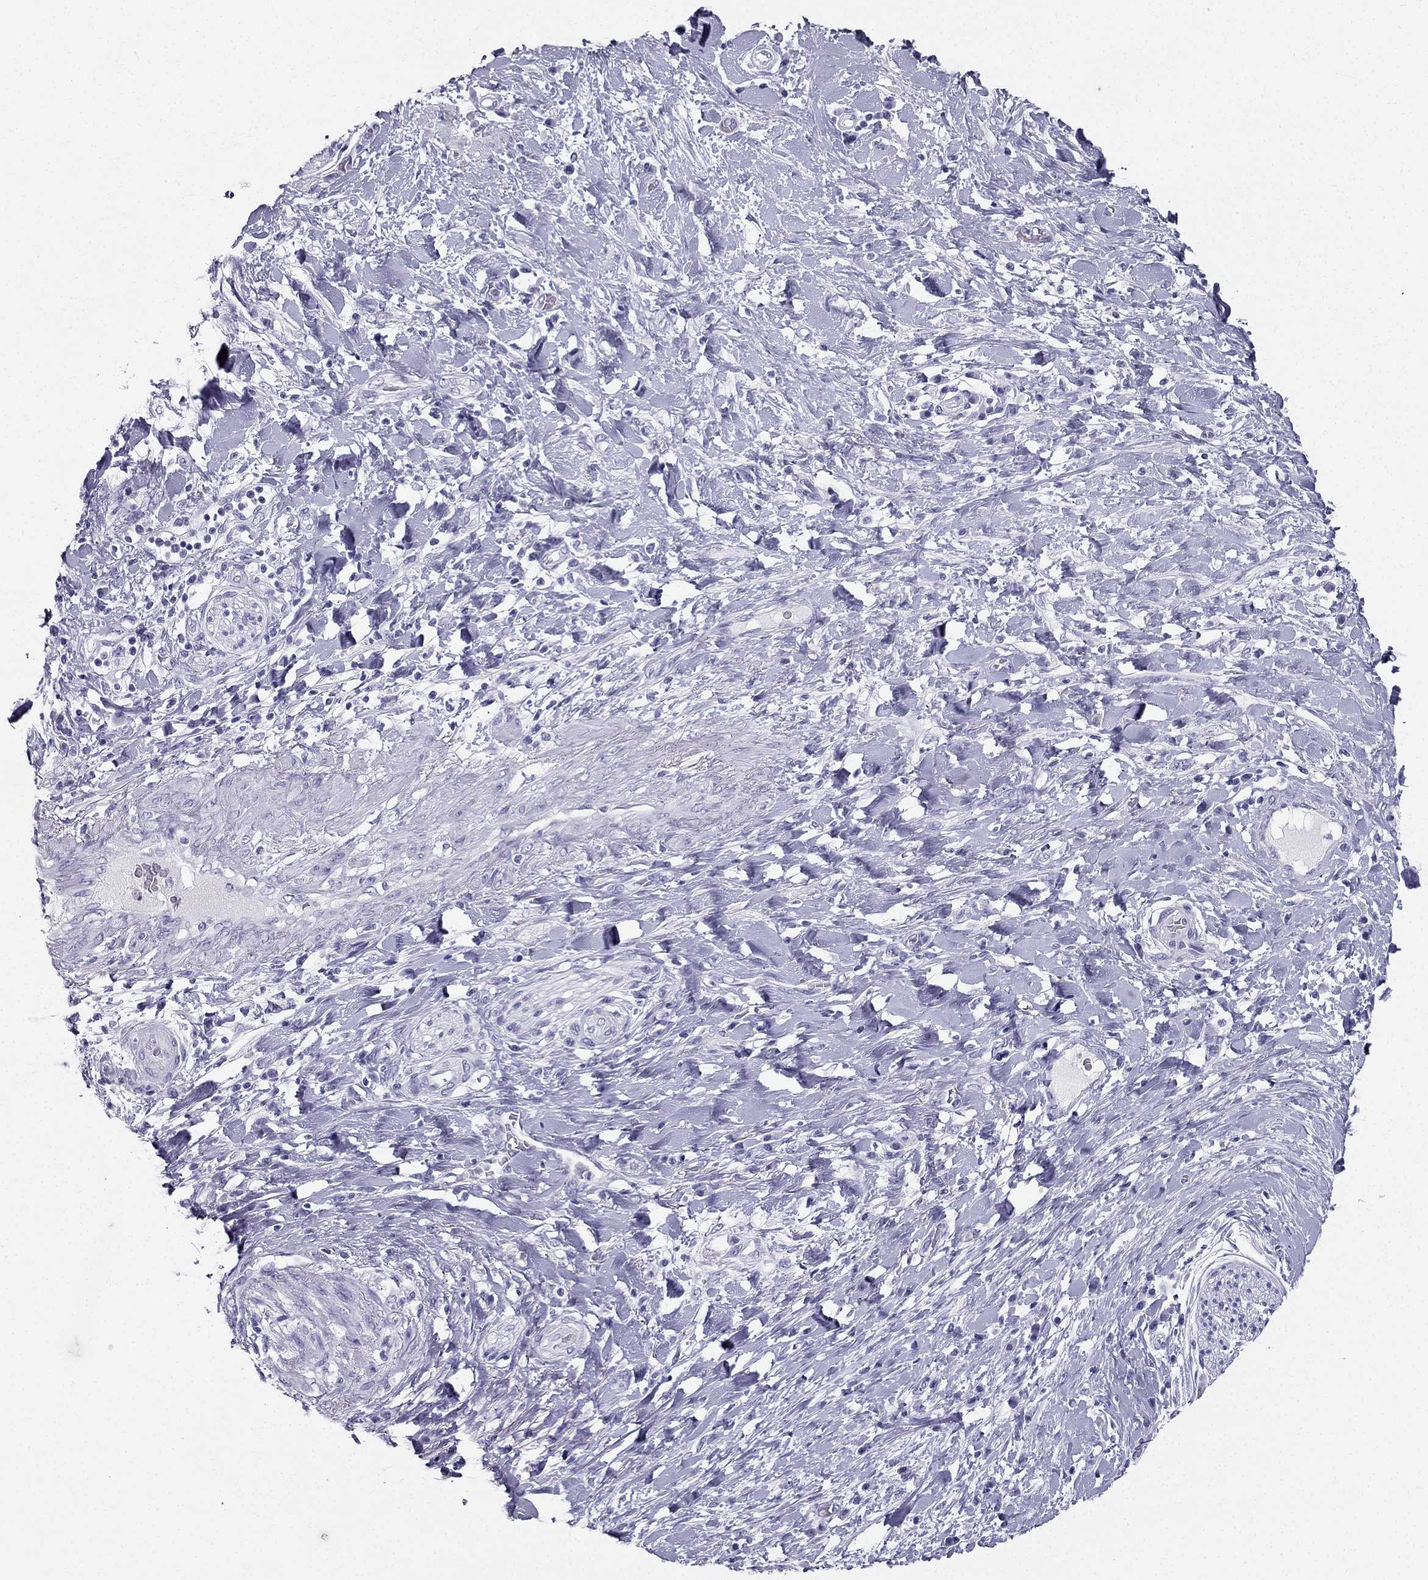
{"staining": {"intensity": "negative", "quantity": "none", "location": "none"}, "tissue": "liver cancer", "cell_type": "Tumor cells", "image_type": "cancer", "snomed": [{"axis": "morphology", "description": "Cholangiocarcinoma"}, {"axis": "topography", "description": "Liver"}], "caption": "This is a photomicrograph of immunohistochemistry staining of liver cholangiocarcinoma, which shows no expression in tumor cells.", "gene": "TFF3", "patient": {"sex": "female", "age": 73}}